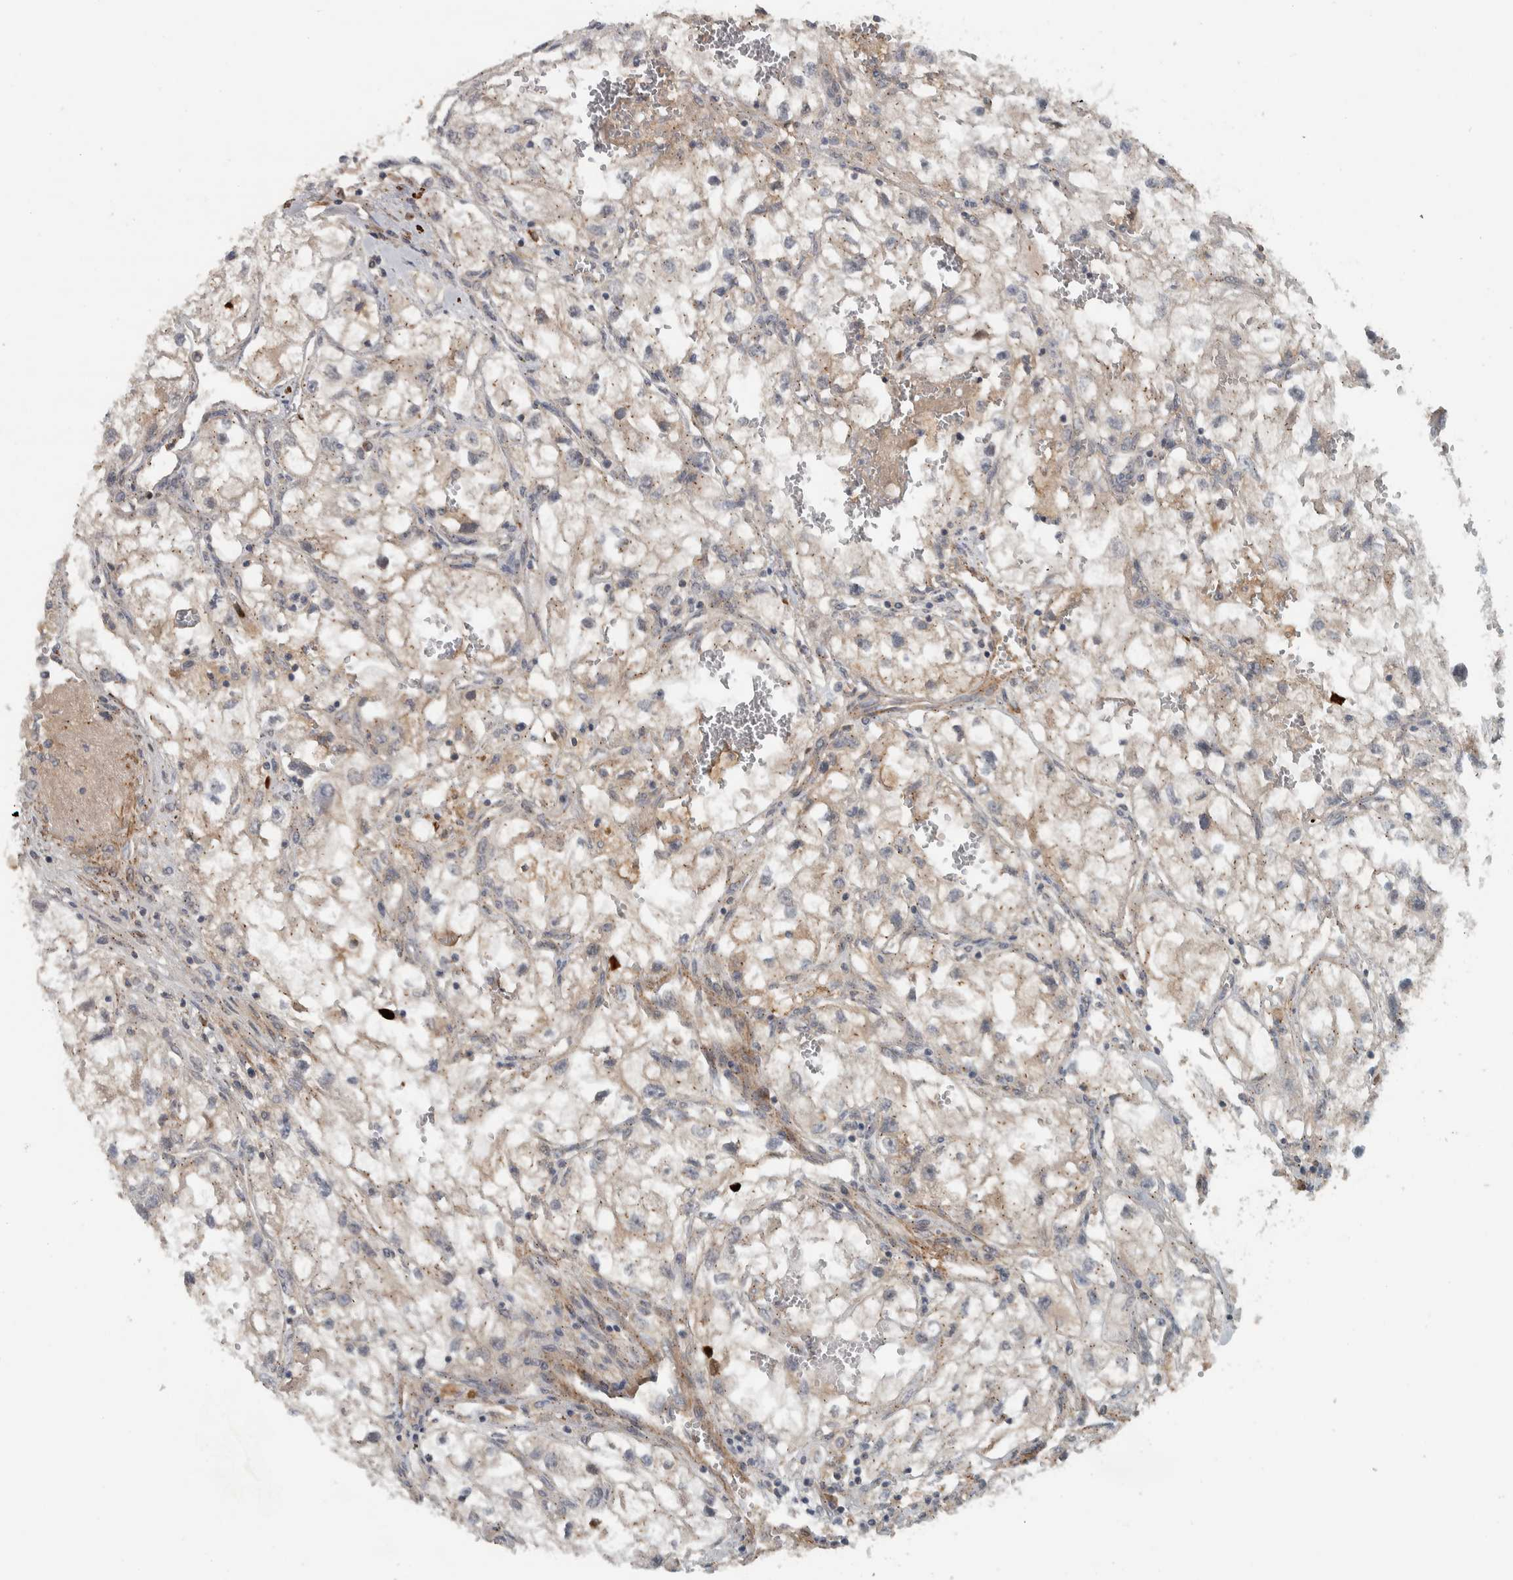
{"staining": {"intensity": "negative", "quantity": "none", "location": "none"}, "tissue": "renal cancer", "cell_type": "Tumor cells", "image_type": "cancer", "snomed": [{"axis": "morphology", "description": "Adenocarcinoma, NOS"}, {"axis": "topography", "description": "Kidney"}], "caption": "This is an immunohistochemistry (IHC) micrograph of human renal adenocarcinoma. There is no positivity in tumor cells.", "gene": "LBHD1", "patient": {"sex": "female", "age": 70}}